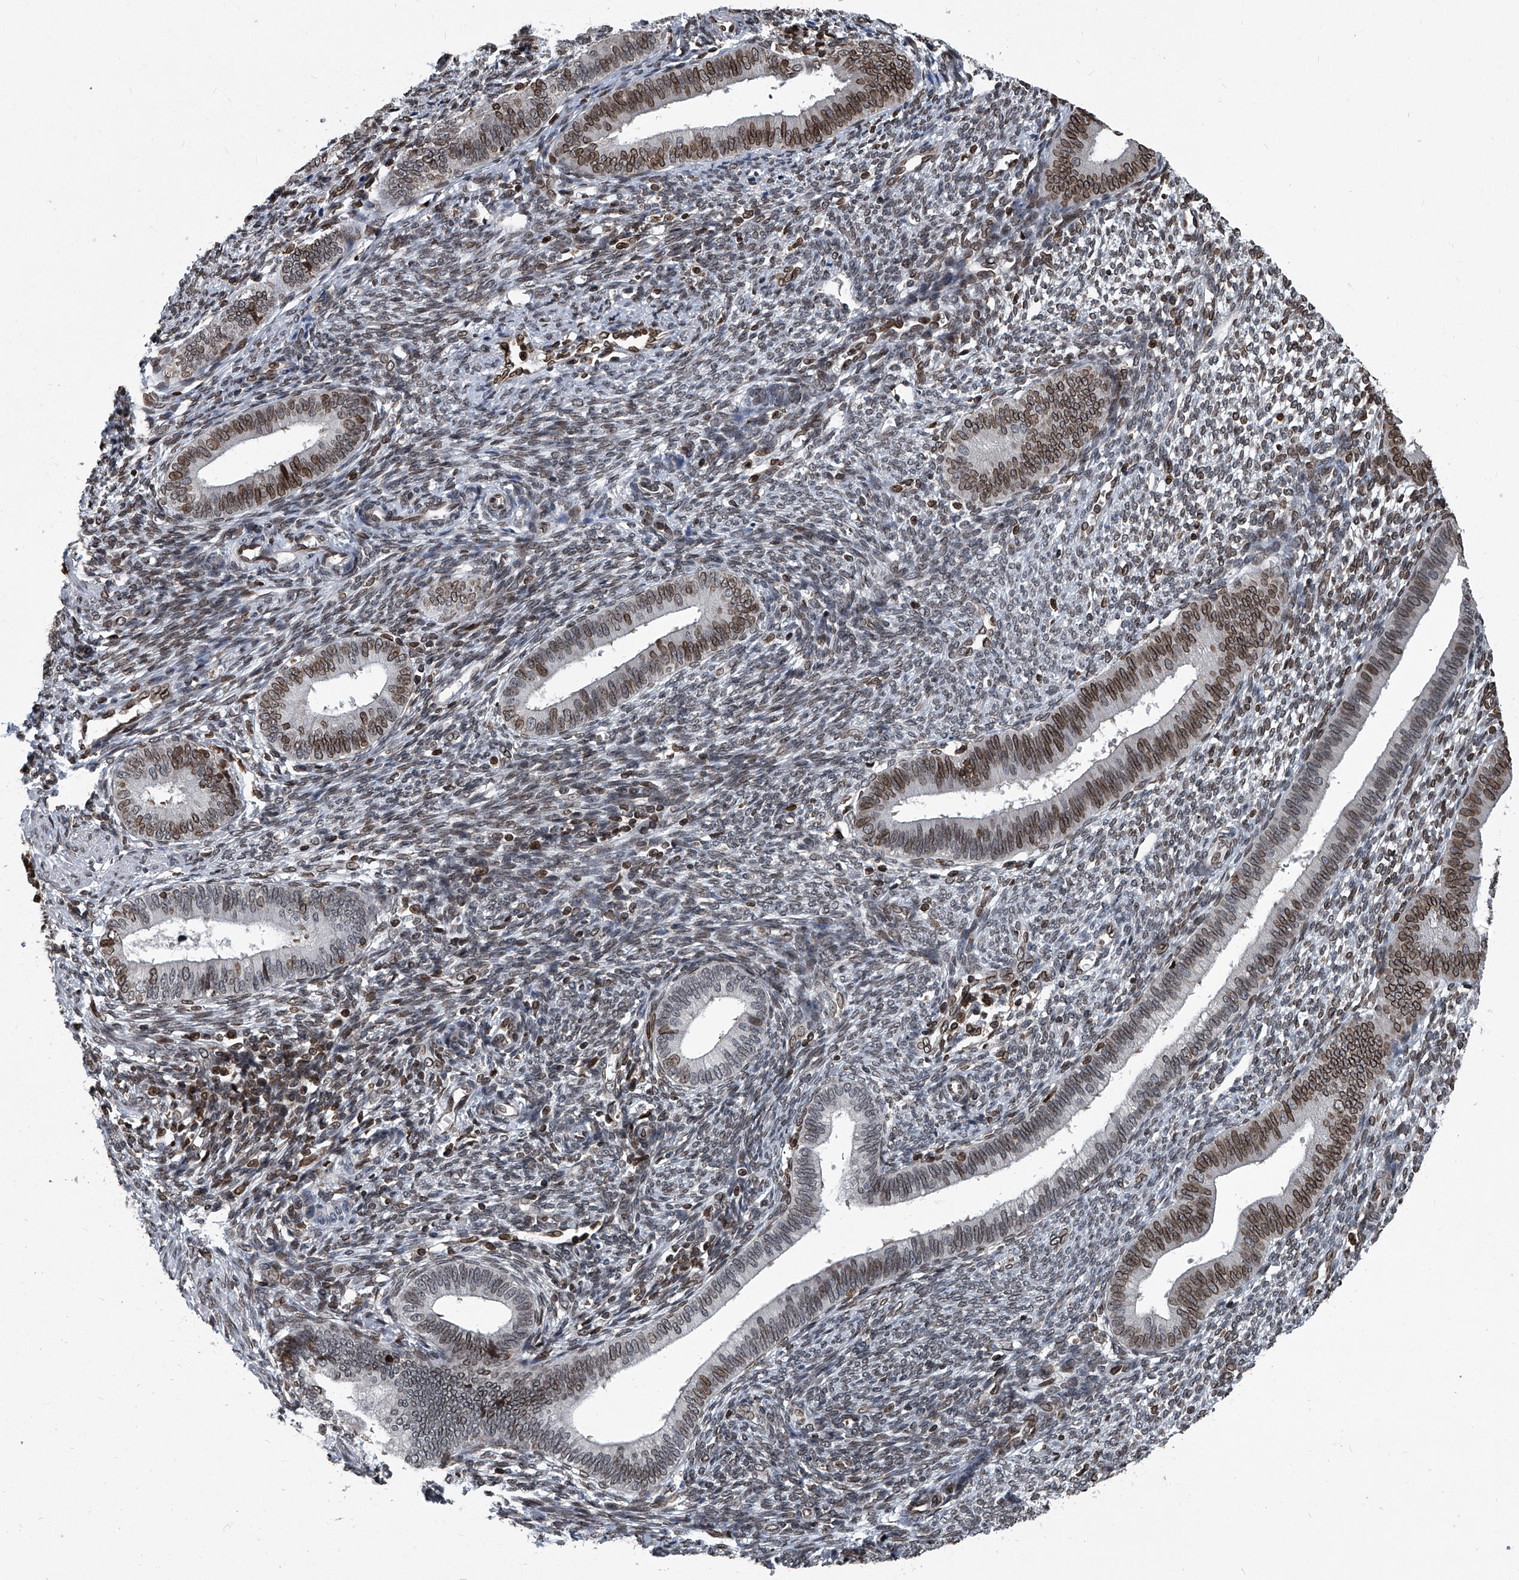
{"staining": {"intensity": "moderate", "quantity": "25%-75%", "location": "cytoplasmic/membranous,nuclear"}, "tissue": "endometrium", "cell_type": "Cells in endometrial stroma", "image_type": "normal", "snomed": [{"axis": "morphology", "description": "Normal tissue, NOS"}, {"axis": "topography", "description": "Endometrium"}], "caption": "Immunohistochemical staining of normal endometrium demonstrates 25%-75% levels of moderate cytoplasmic/membranous,nuclear protein positivity in approximately 25%-75% of cells in endometrial stroma.", "gene": "PHF20", "patient": {"sex": "female", "age": 46}}